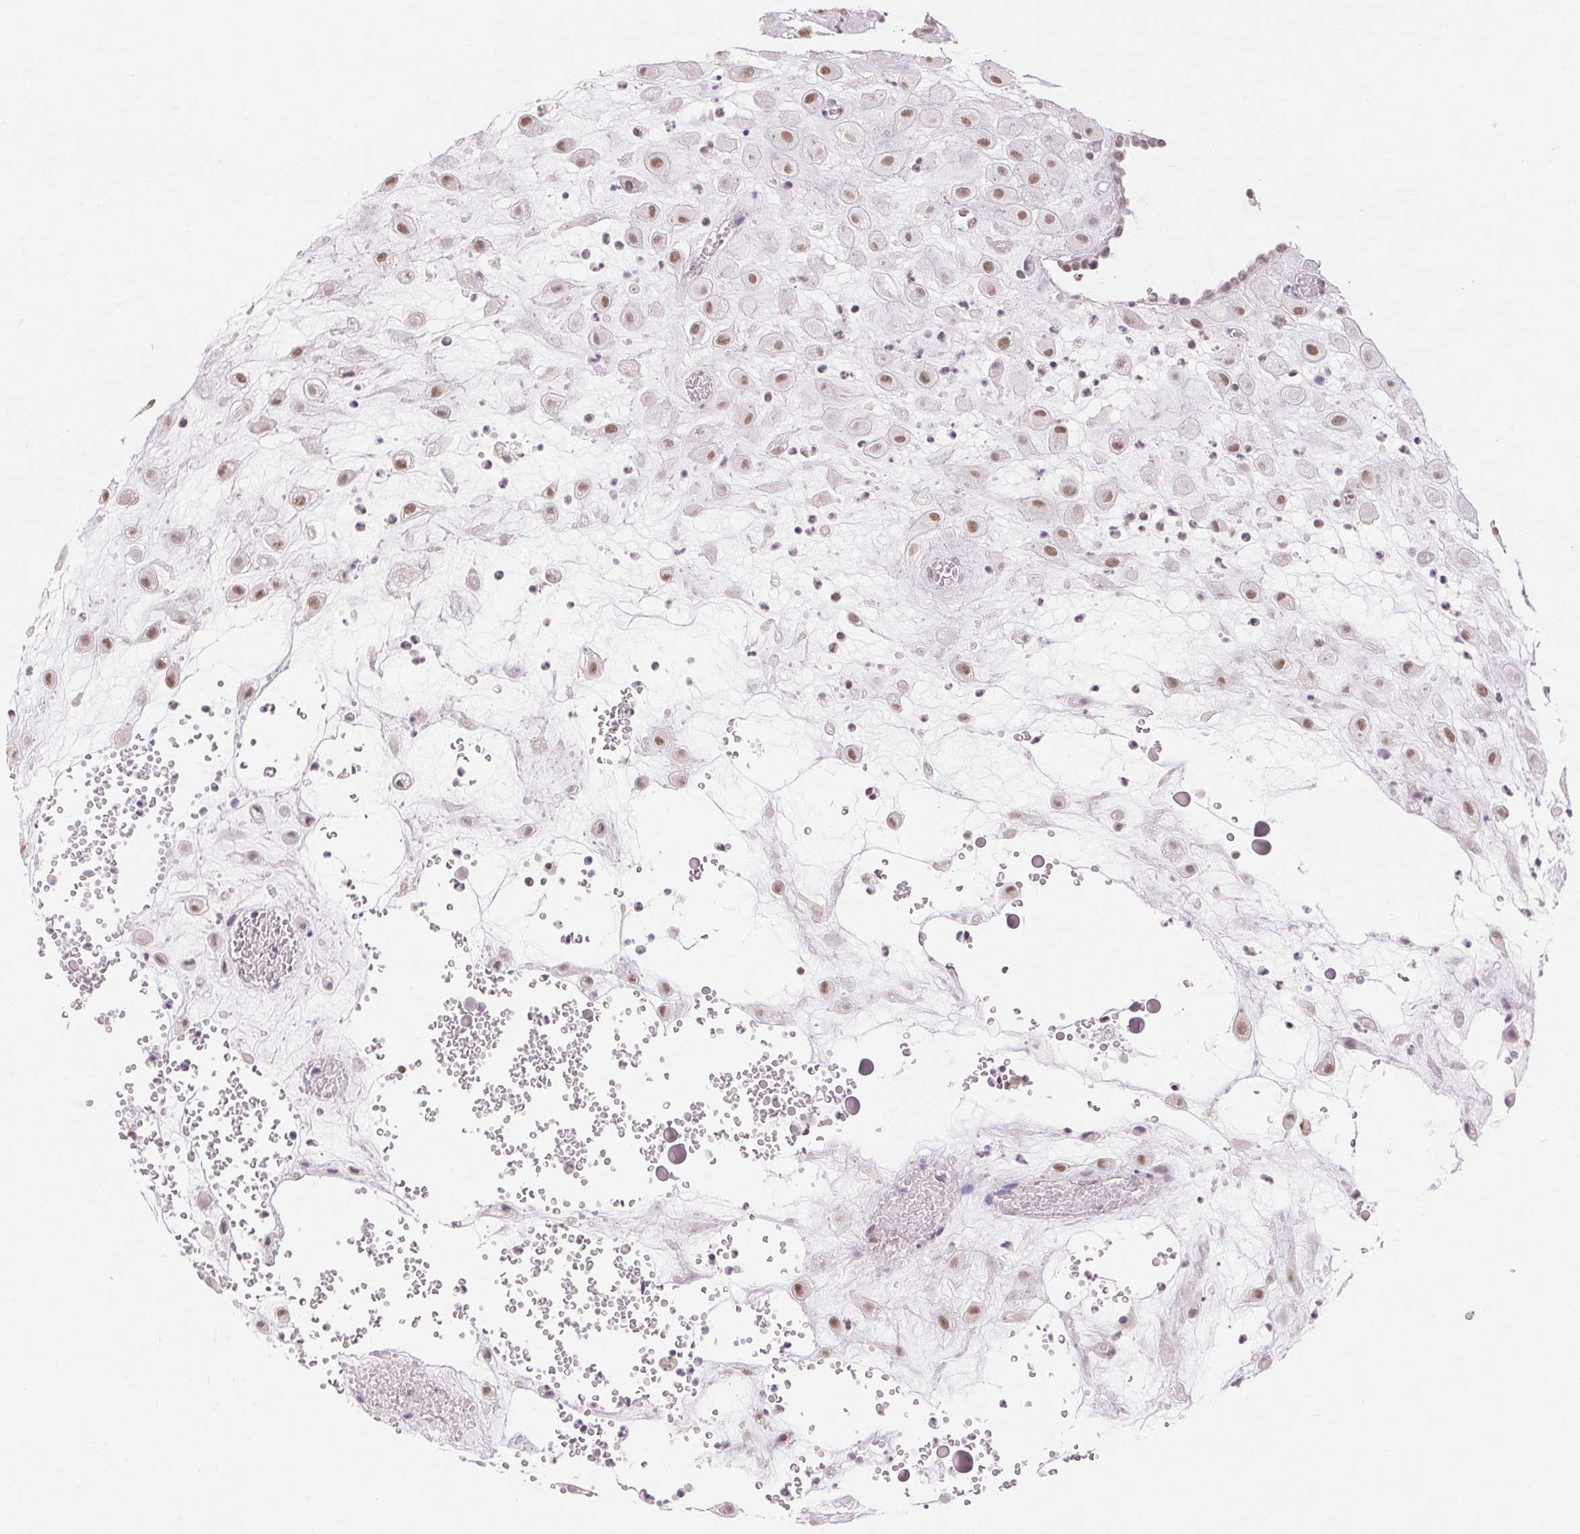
{"staining": {"intensity": "moderate", "quantity": ">75%", "location": "nuclear"}, "tissue": "placenta", "cell_type": "Decidual cells", "image_type": "normal", "snomed": [{"axis": "morphology", "description": "Normal tissue, NOS"}, {"axis": "topography", "description": "Placenta"}], "caption": "Moderate nuclear staining for a protein is appreciated in about >75% of decidual cells of benign placenta using immunohistochemistry.", "gene": "NXF3", "patient": {"sex": "female", "age": 24}}